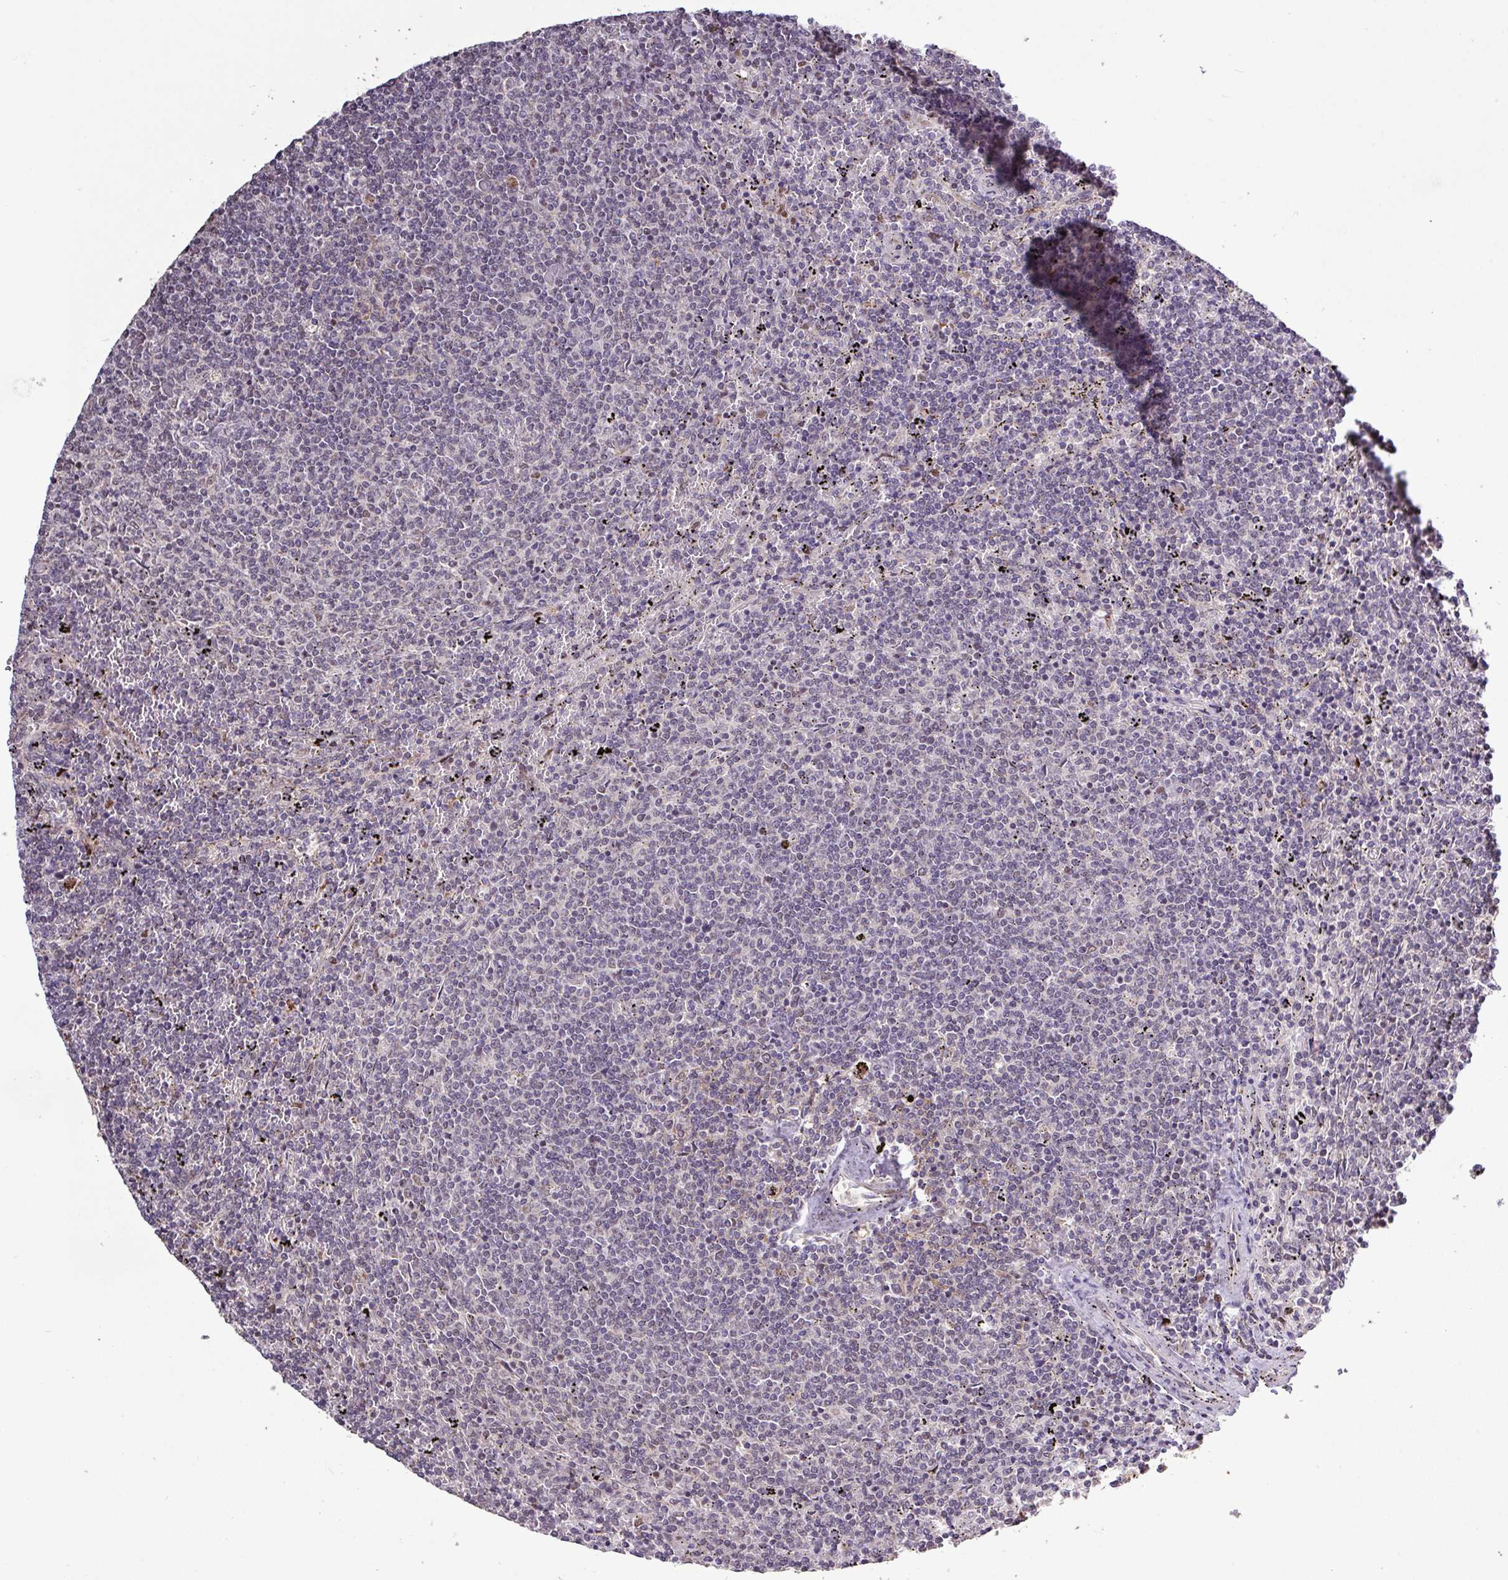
{"staining": {"intensity": "negative", "quantity": "none", "location": "none"}, "tissue": "lymphoma", "cell_type": "Tumor cells", "image_type": "cancer", "snomed": [{"axis": "morphology", "description": "Malignant lymphoma, non-Hodgkin's type, Low grade"}, {"axis": "topography", "description": "Spleen"}], "caption": "Immunohistochemical staining of human lymphoma exhibits no significant staining in tumor cells.", "gene": "SKIC2", "patient": {"sex": "female", "age": 50}}